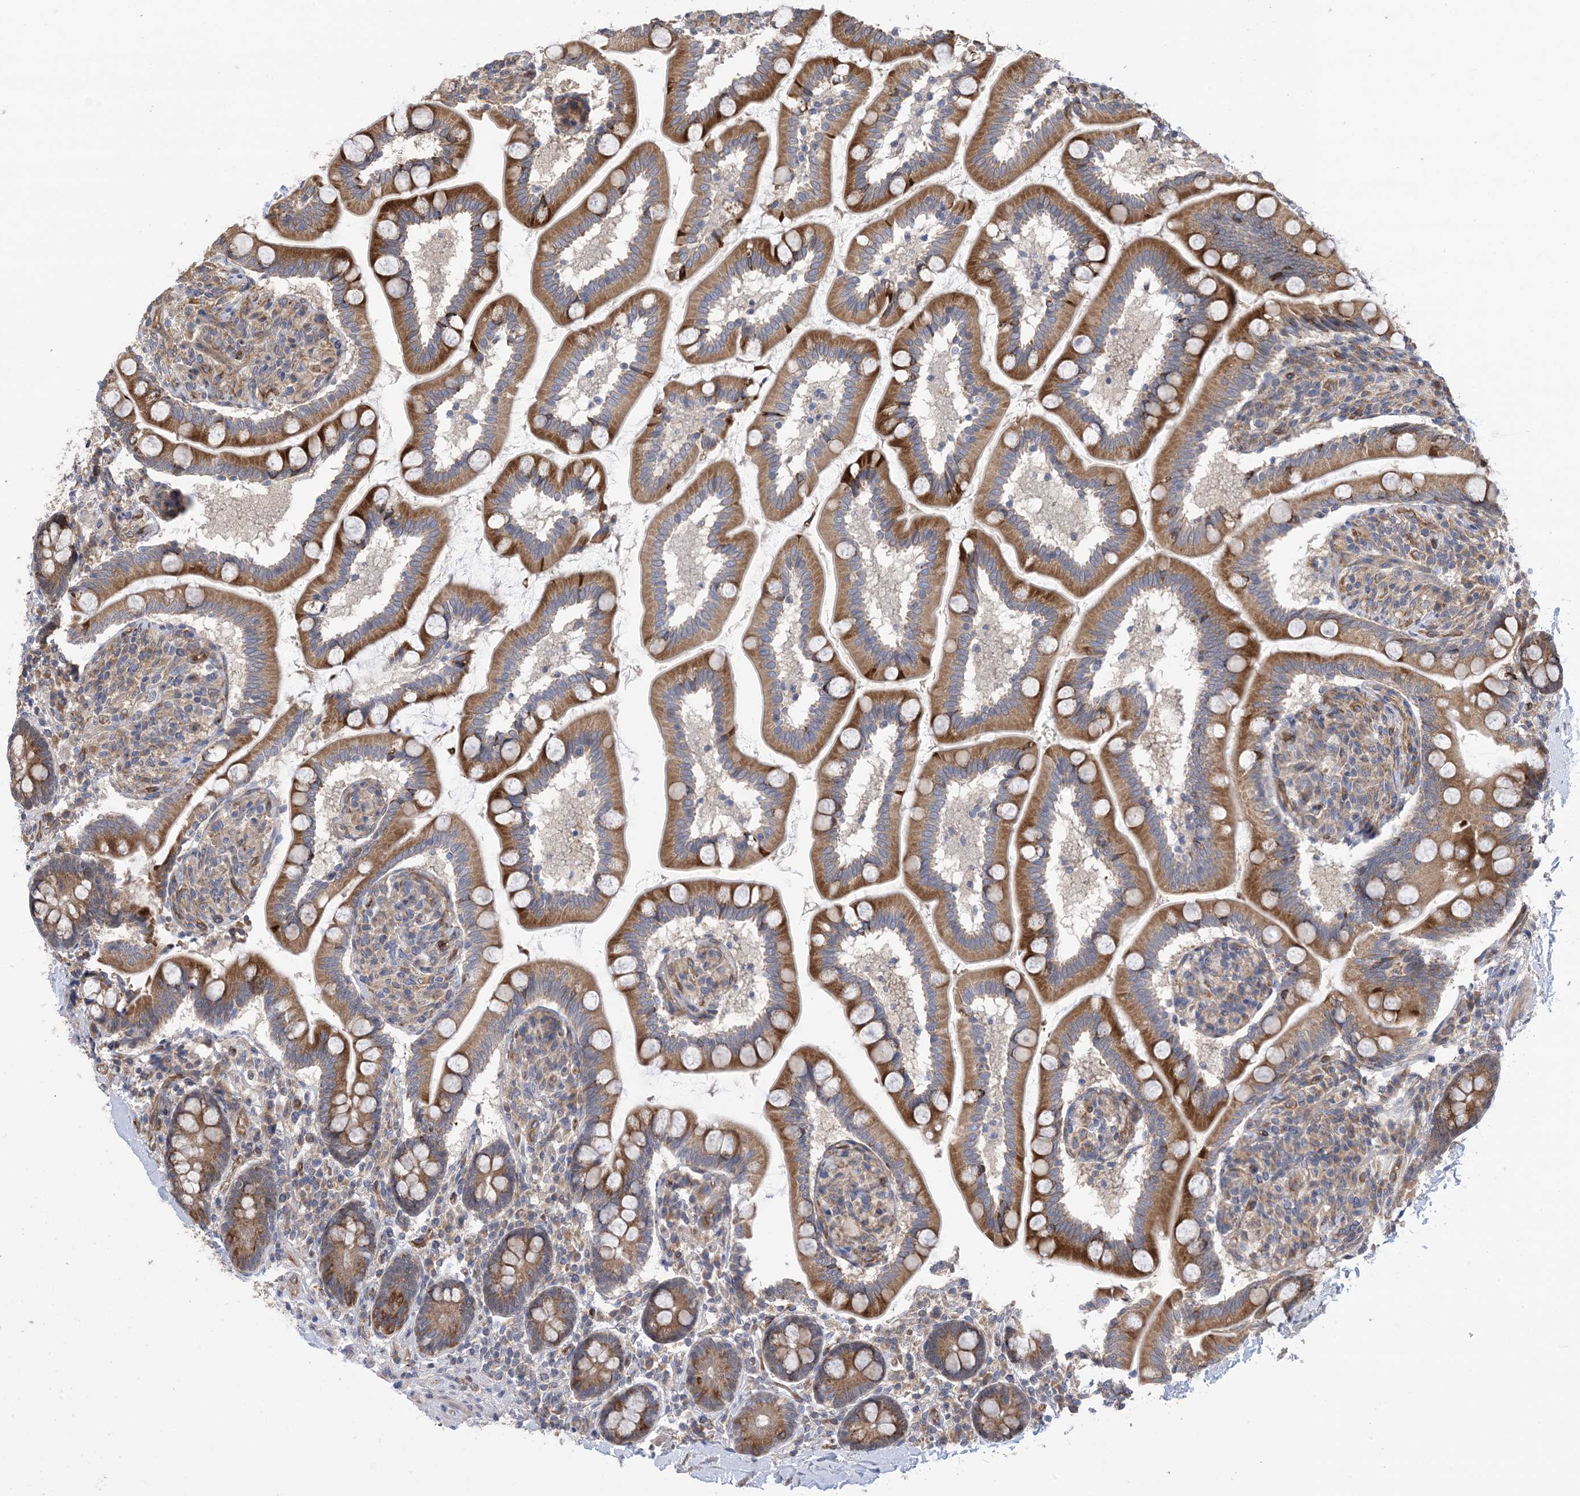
{"staining": {"intensity": "moderate", "quantity": ">75%", "location": "cytoplasmic/membranous"}, "tissue": "small intestine", "cell_type": "Glandular cells", "image_type": "normal", "snomed": [{"axis": "morphology", "description": "Normal tissue, NOS"}, {"axis": "topography", "description": "Small intestine"}], "caption": "Protein expression analysis of unremarkable small intestine reveals moderate cytoplasmic/membranous staining in about >75% of glandular cells.", "gene": "CLEC16A", "patient": {"sex": "female", "age": 64}}